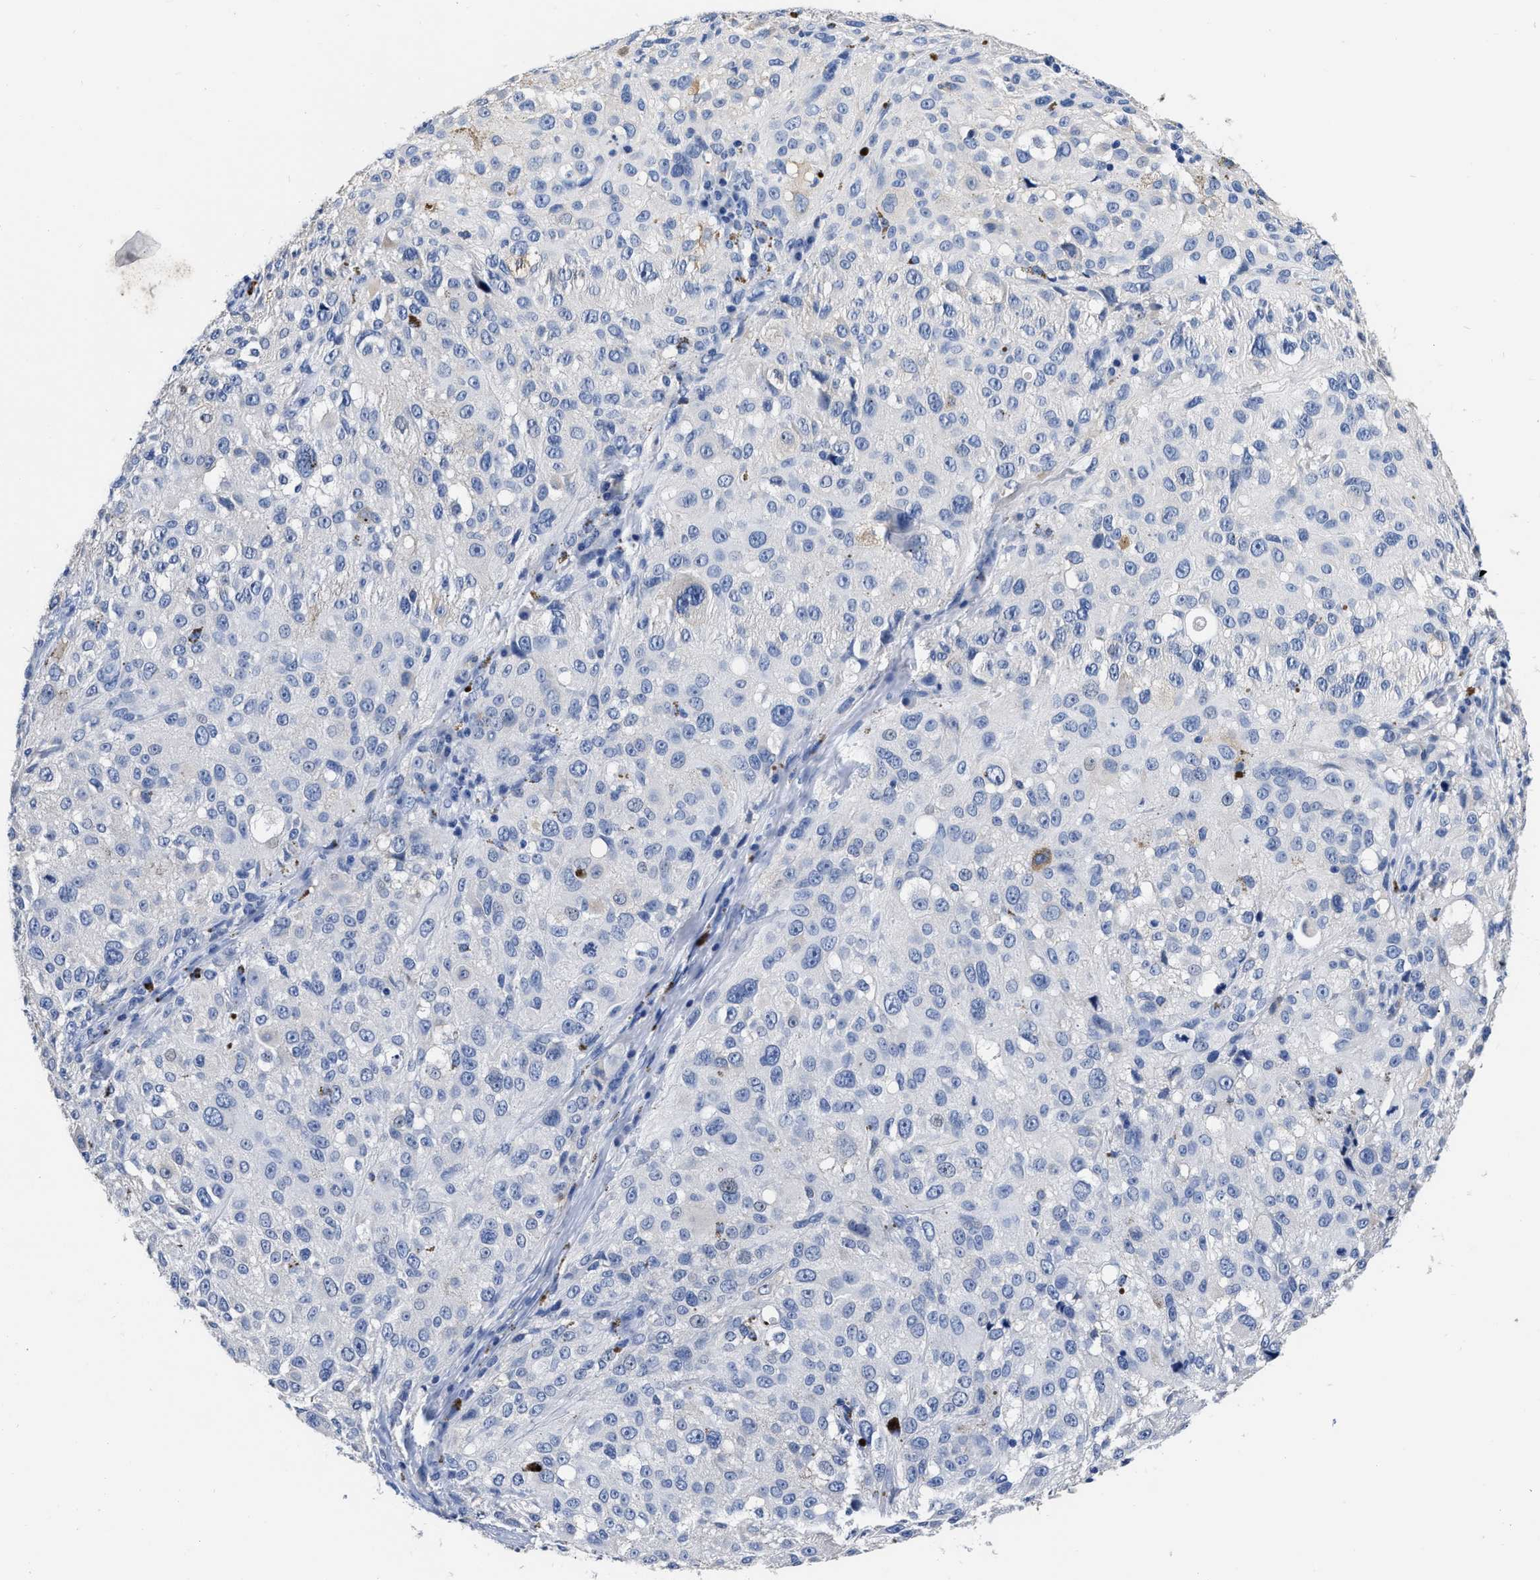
{"staining": {"intensity": "negative", "quantity": "none", "location": "none"}, "tissue": "melanoma", "cell_type": "Tumor cells", "image_type": "cancer", "snomed": [{"axis": "morphology", "description": "Necrosis, NOS"}, {"axis": "morphology", "description": "Malignant melanoma, NOS"}, {"axis": "topography", "description": "Skin"}], "caption": "The immunohistochemistry micrograph has no significant positivity in tumor cells of melanoma tissue.", "gene": "CER1", "patient": {"sex": "female", "age": 87}}